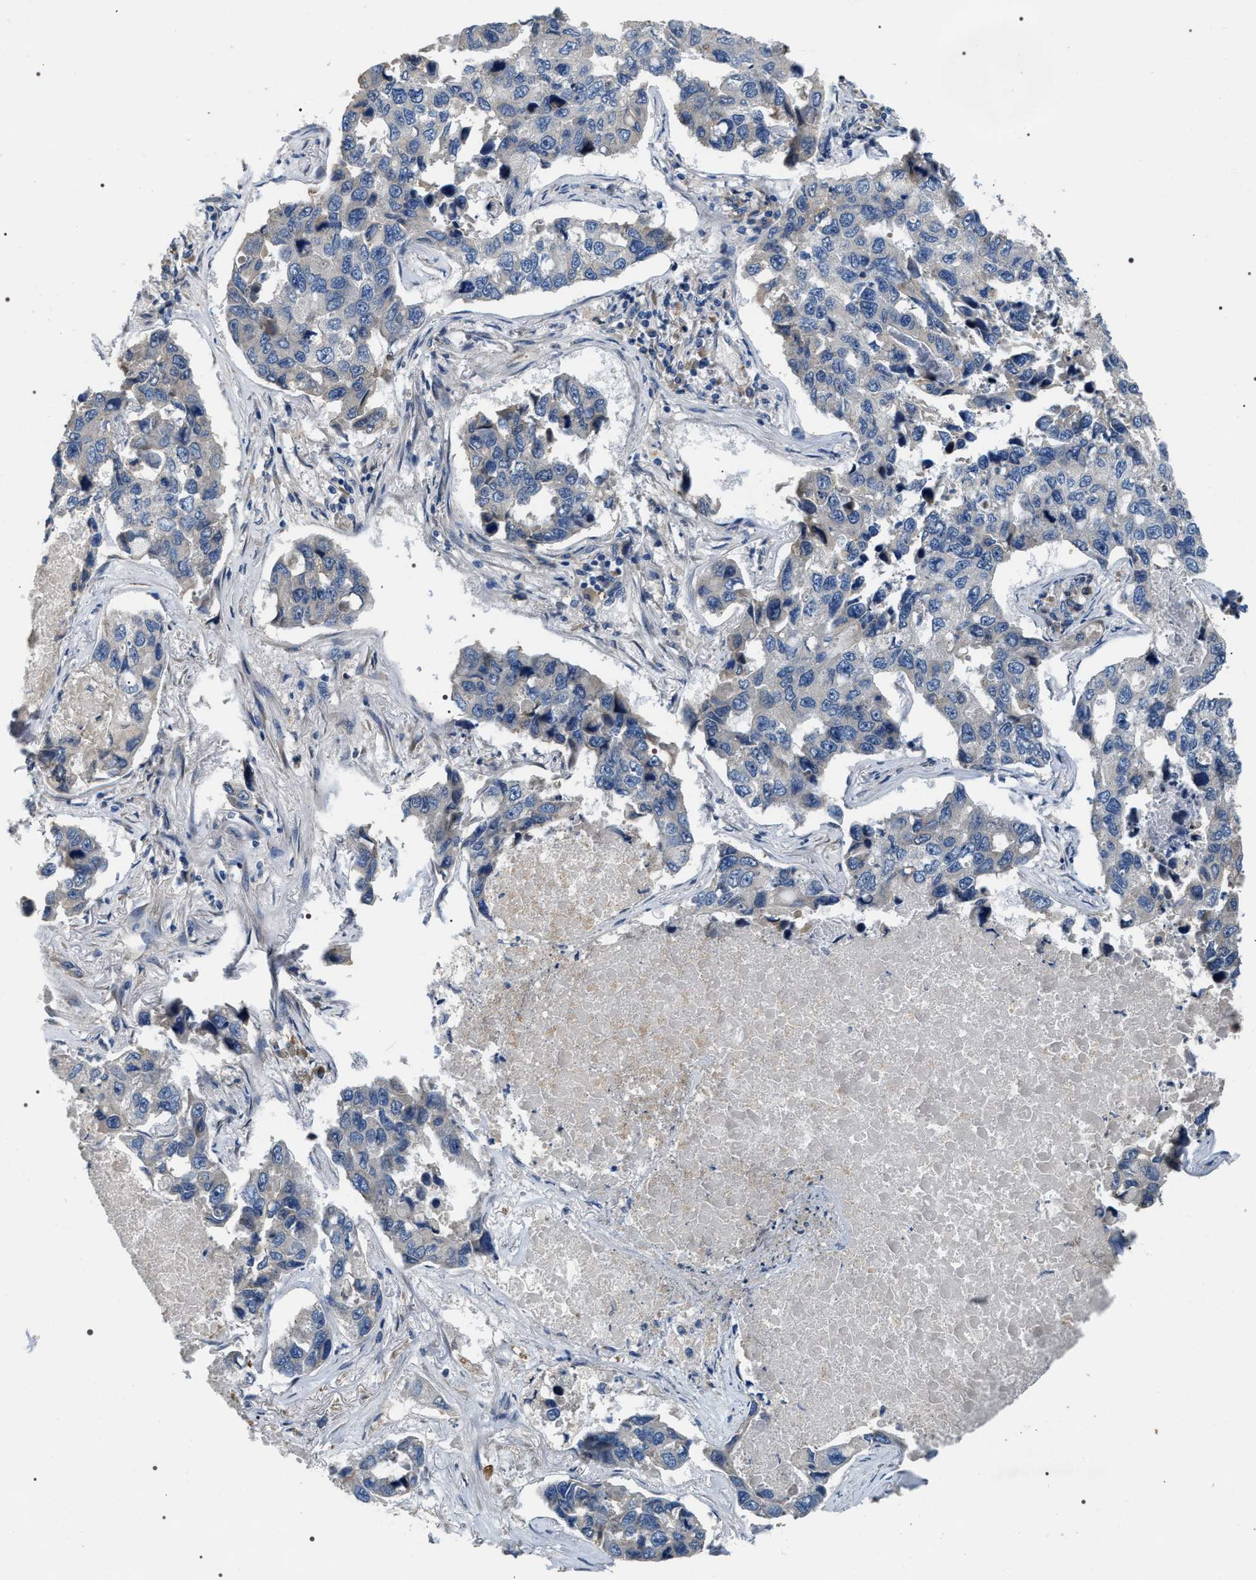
{"staining": {"intensity": "negative", "quantity": "none", "location": "none"}, "tissue": "lung cancer", "cell_type": "Tumor cells", "image_type": "cancer", "snomed": [{"axis": "morphology", "description": "Adenocarcinoma, NOS"}, {"axis": "topography", "description": "Lung"}], "caption": "High power microscopy image of an immunohistochemistry histopathology image of adenocarcinoma (lung), revealing no significant positivity in tumor cells.", "gene": "IFT81", "patient": {"sex": "male", "age": 64}}